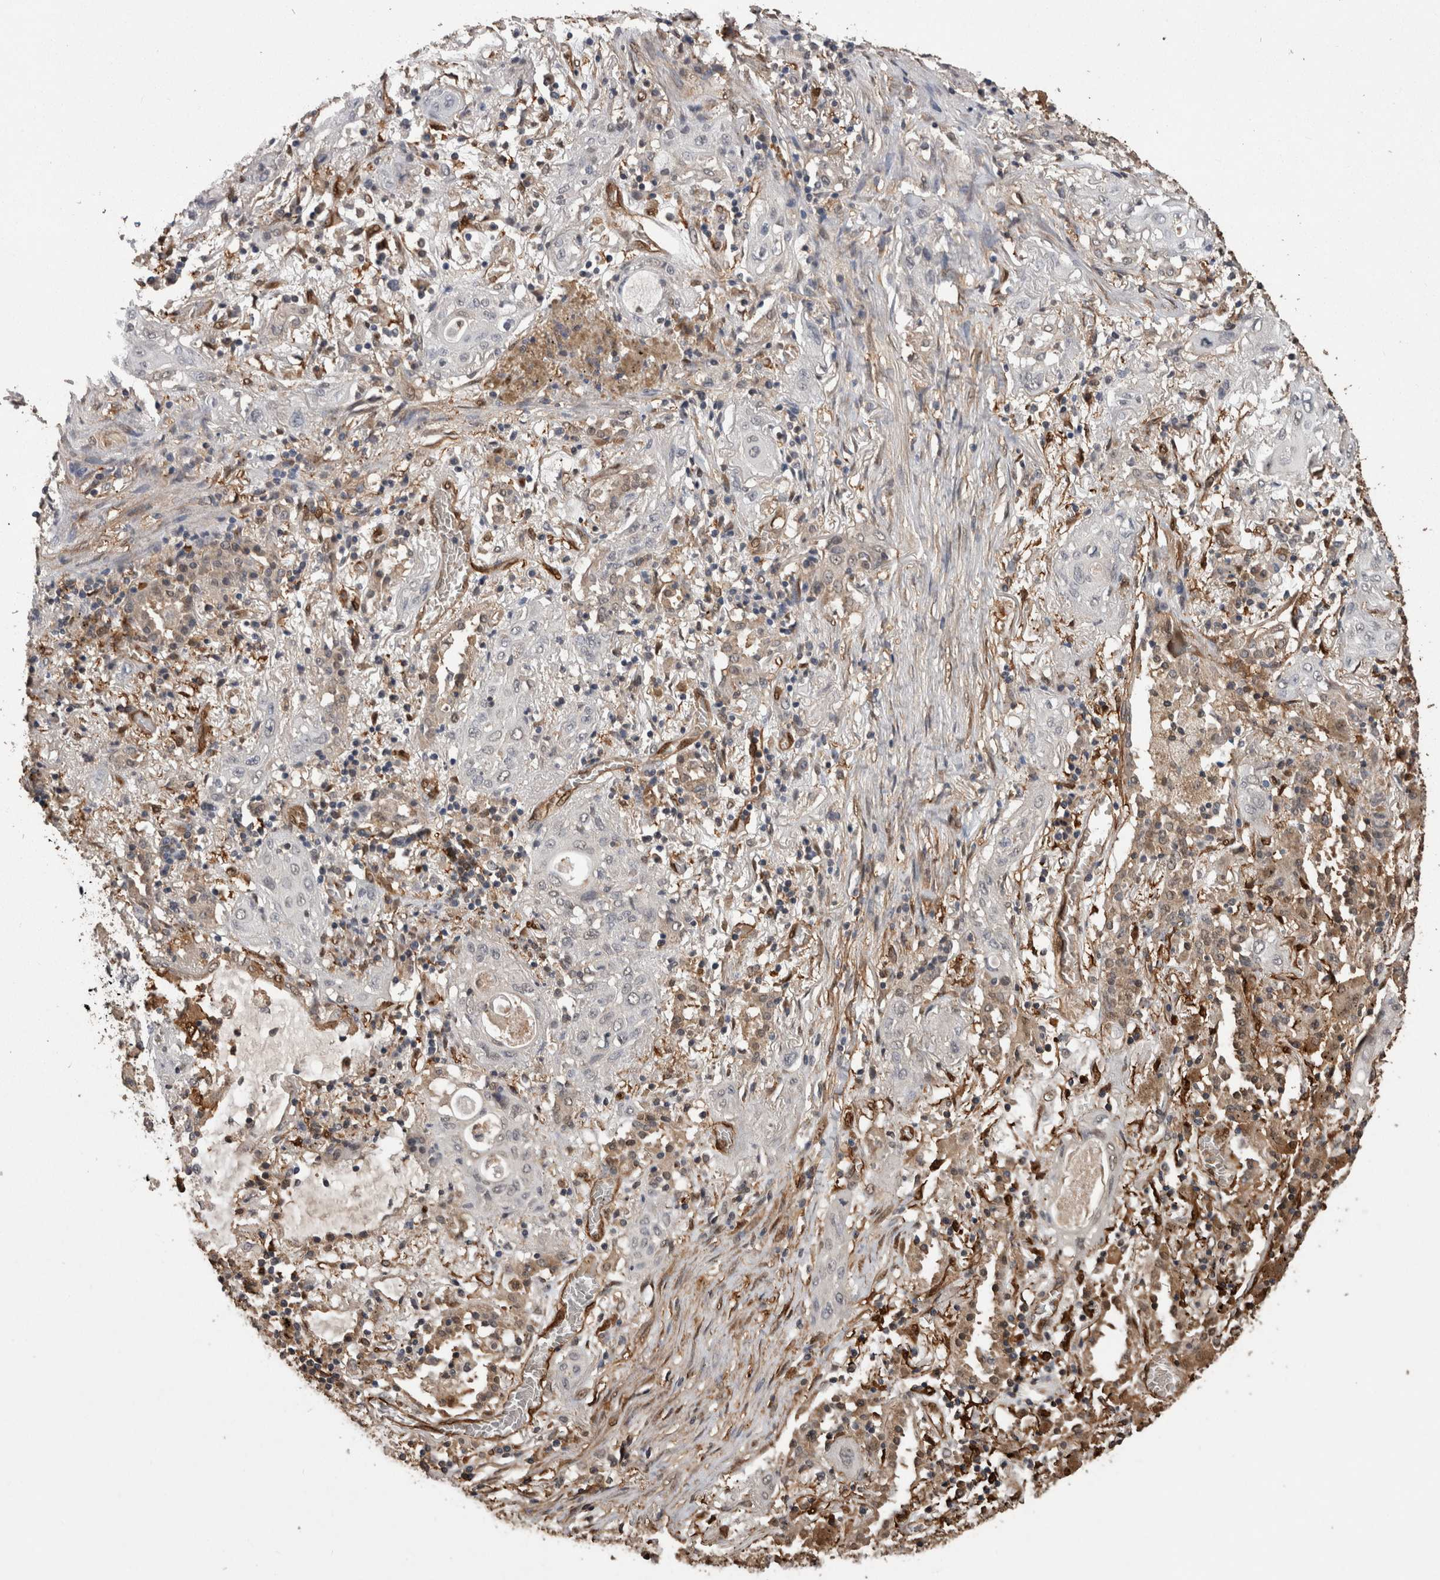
{"staining": {"intensity": "negative", "quantity": "none", "location": "none"}, "tissue": "lung cancer", "cell_type": "Tumor cells", "image_type": "cancer", "snomed": [{"axis": "morphology", "description": "Squamous cell carcinoma, NOS"}, {"axis": "topography", "description": "Lung"}], "caption": "Human lung cancer stained for a protein using immunohistochemistry demonstrates no positivity in tumor cells.", "gene": "LXN", "patient": {"sex": "female", "age": 47}}